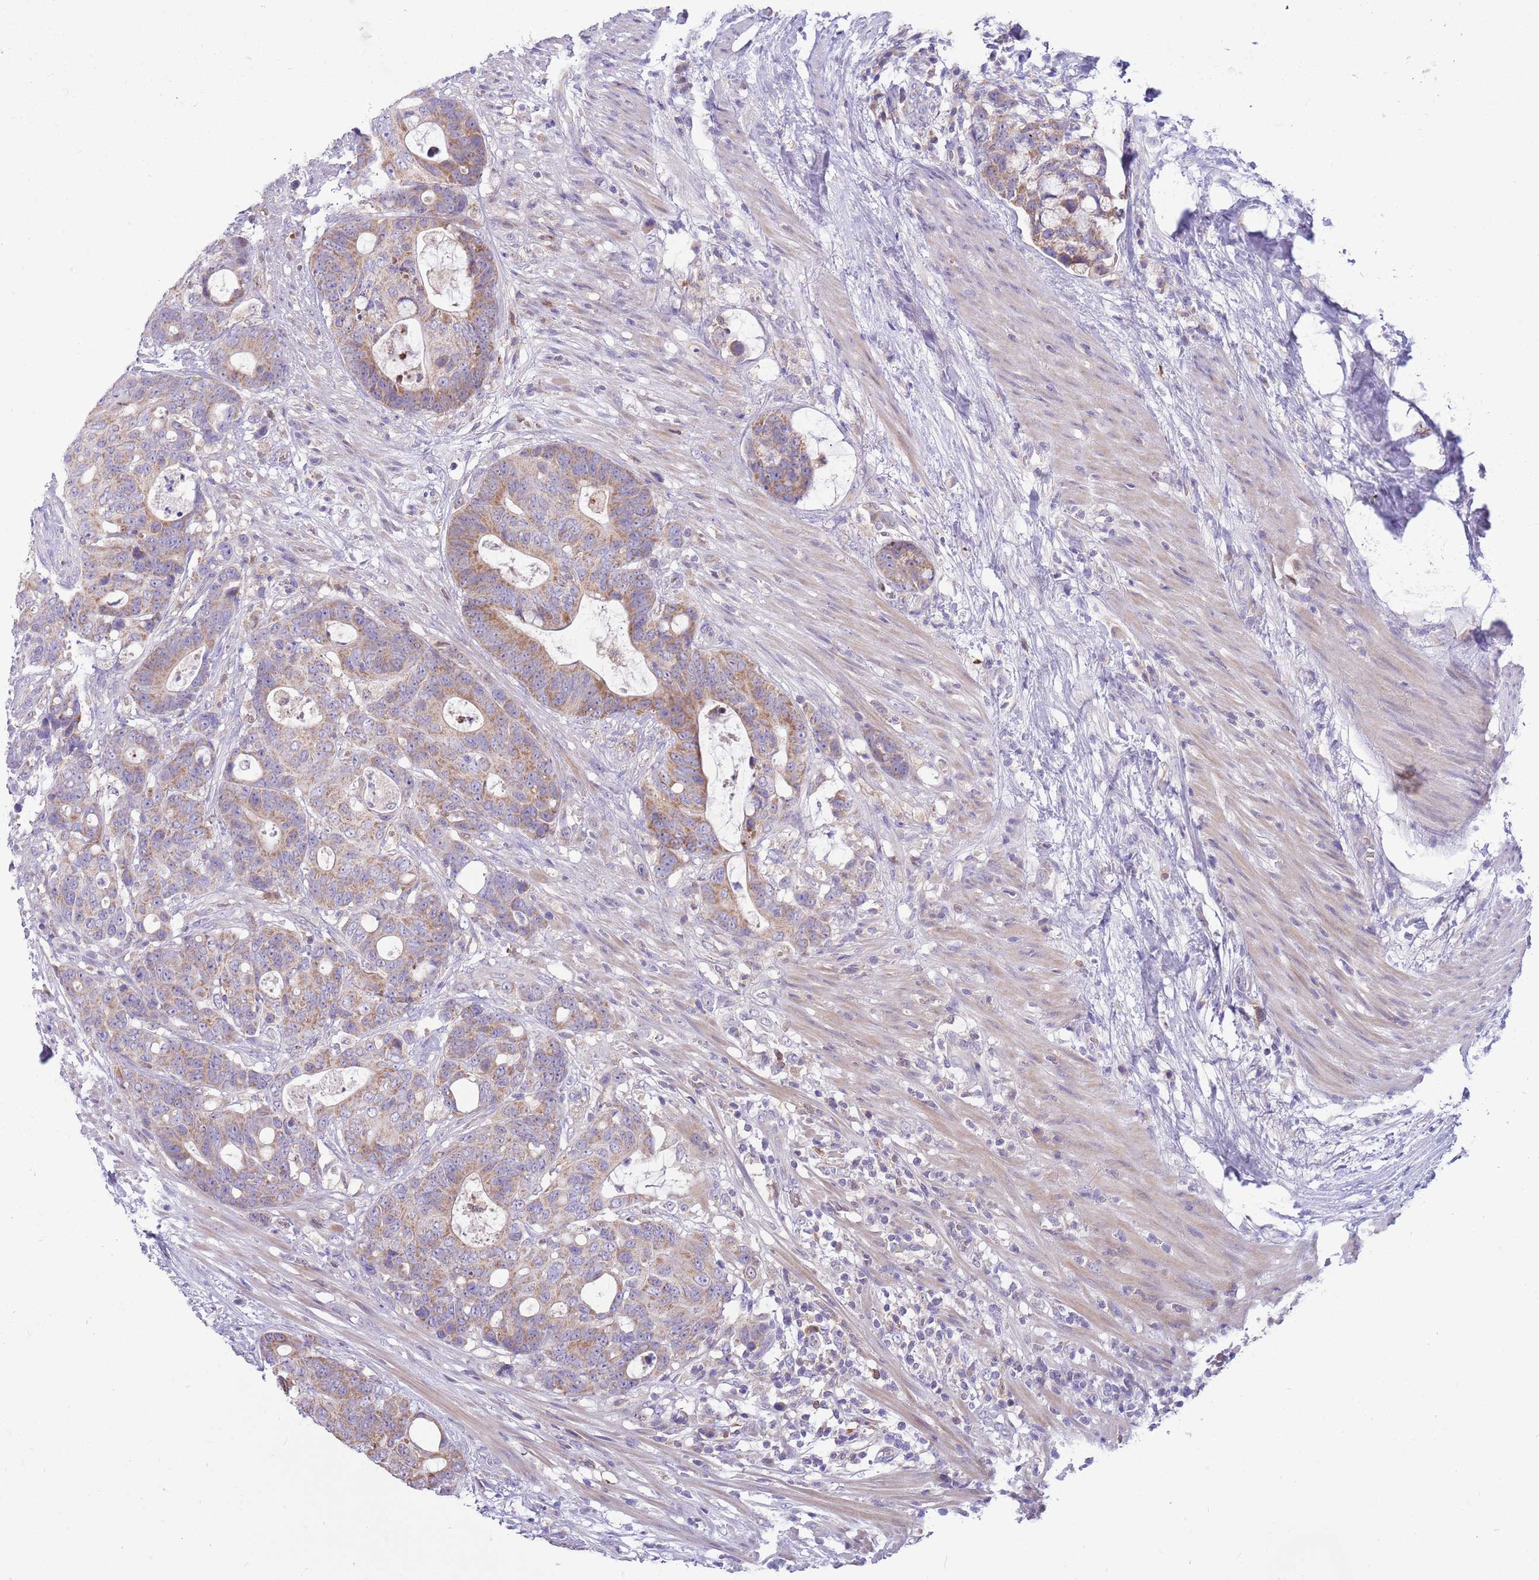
{"staining": {"intensity": "moderate", "quantity": ">75%", "location": "cytoplasmic/membranous"}, "tissue": "colorectal cancer", "cell_type": "Tumor cells", "image_type": "cancer", "snomed": [{"axis": "morphology", "description": "Adenocarcinoma, NOS"}, {"axis": "topography", "description": "Colon"}], "caption": "Human colorectal cancer stained for a protein (brown) demonstrates moderate cytoplasmic/membranous positive staining in approximately >75% of tumor cells.", "gene": "DDHD1", "patient": {"sex": "female", "age": 82}}